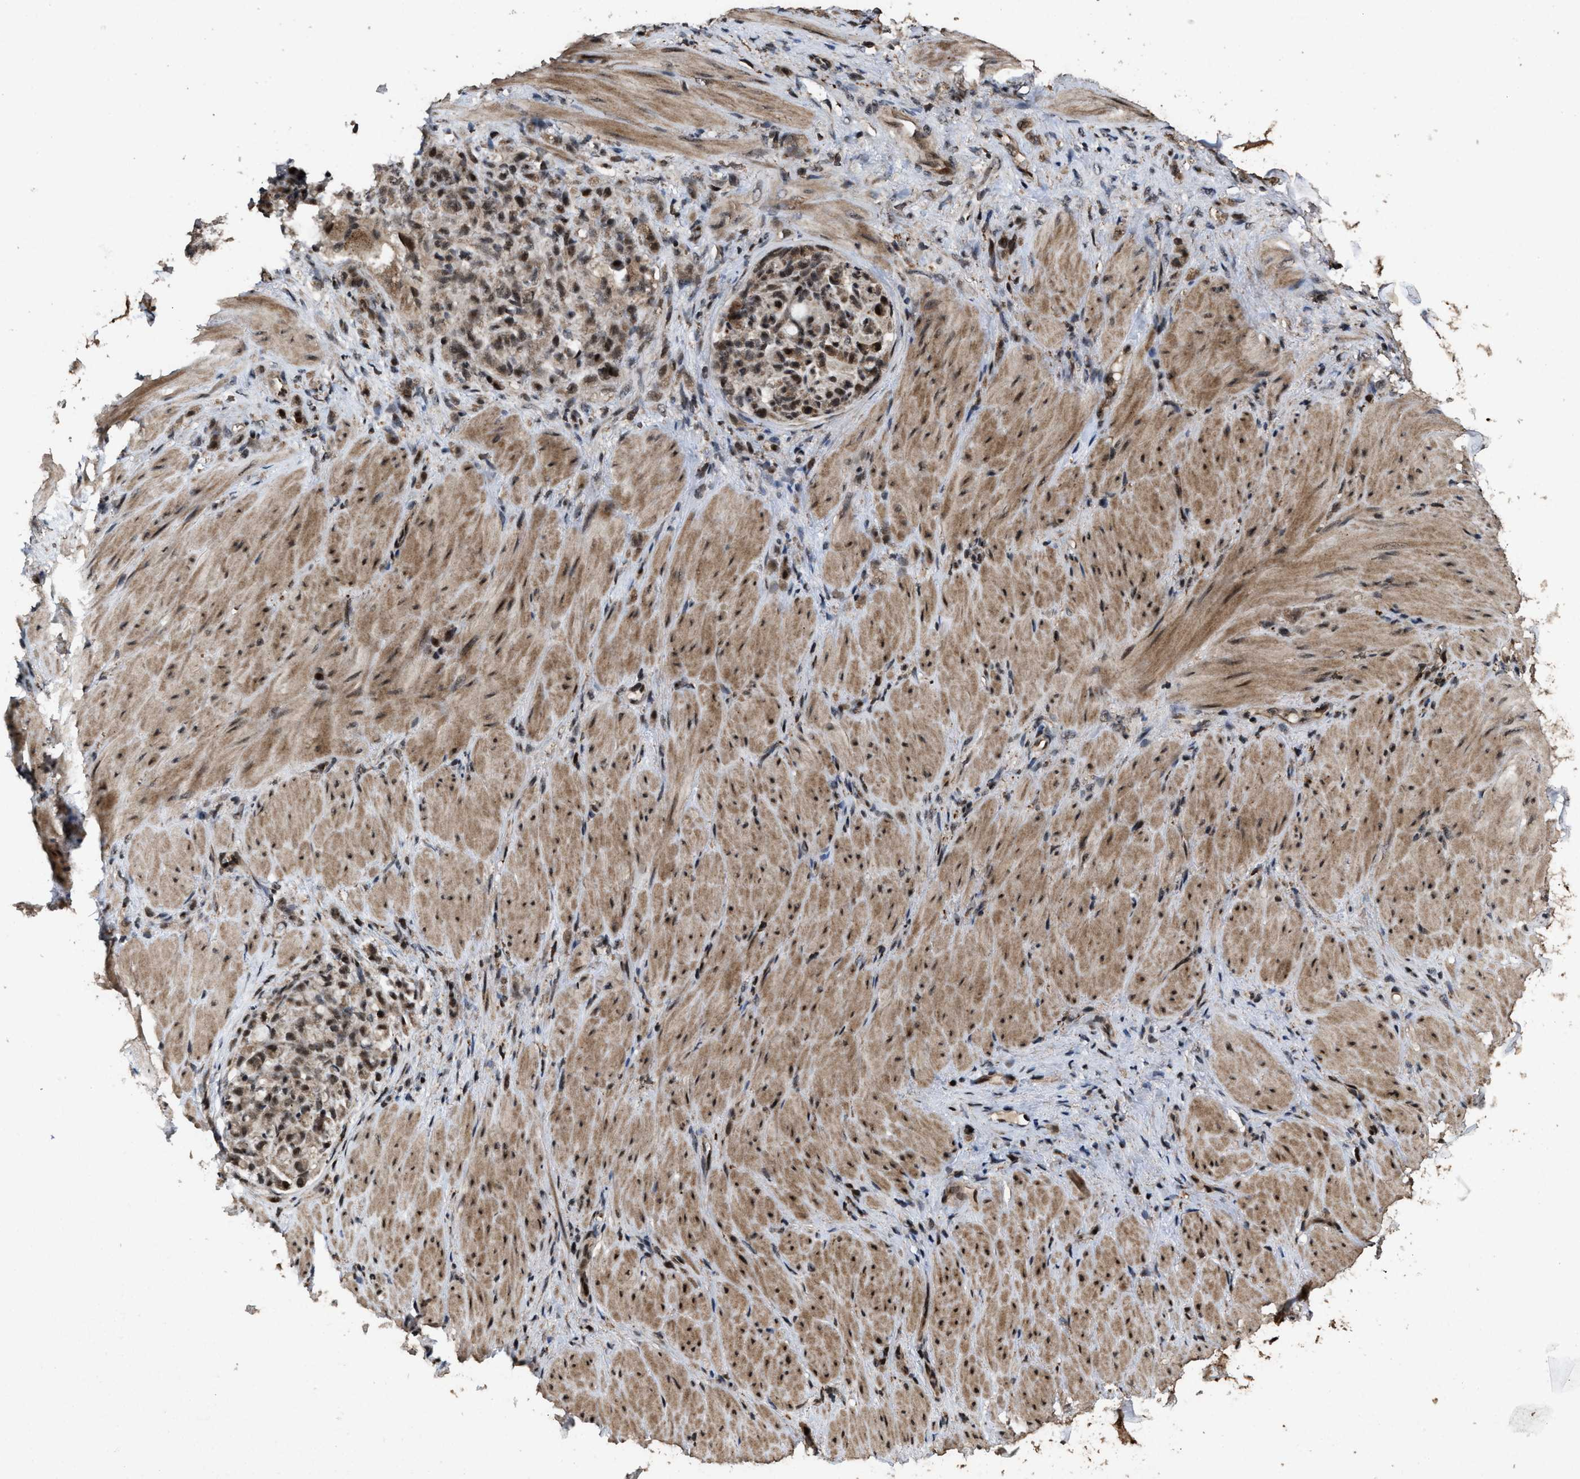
{"staining": {"intensity": "moderate", "quantity": ">75%", "location": "cytoplasmic/membranous,nuclear"}, "tissue": "stomach cancer", "cell_type": "Tumor cells", "image_type": "cancer", "snomed": [{"axis": "morphology", "description": "Normal tissue, NOS"}, {"axis": "morphology", "description": "Adenocarcinoma, NOS"}, {"axis": "topography", "description": "Stomach"}], "caption": "Immunohistochemistry (IHC) photomicrograph of neoplastic tissue: human stomach cancer stained using immunohistochemistry (IHC) shows medium levels of moderate protein expression localized specifically in the cytoplasmic/membranous and nuclear of tumor cells, appearing as a cytoplasmic/membranous and nuclear brown color.", "gene": "HAUS6", "patient": {"sex": "male", "age": 82}}